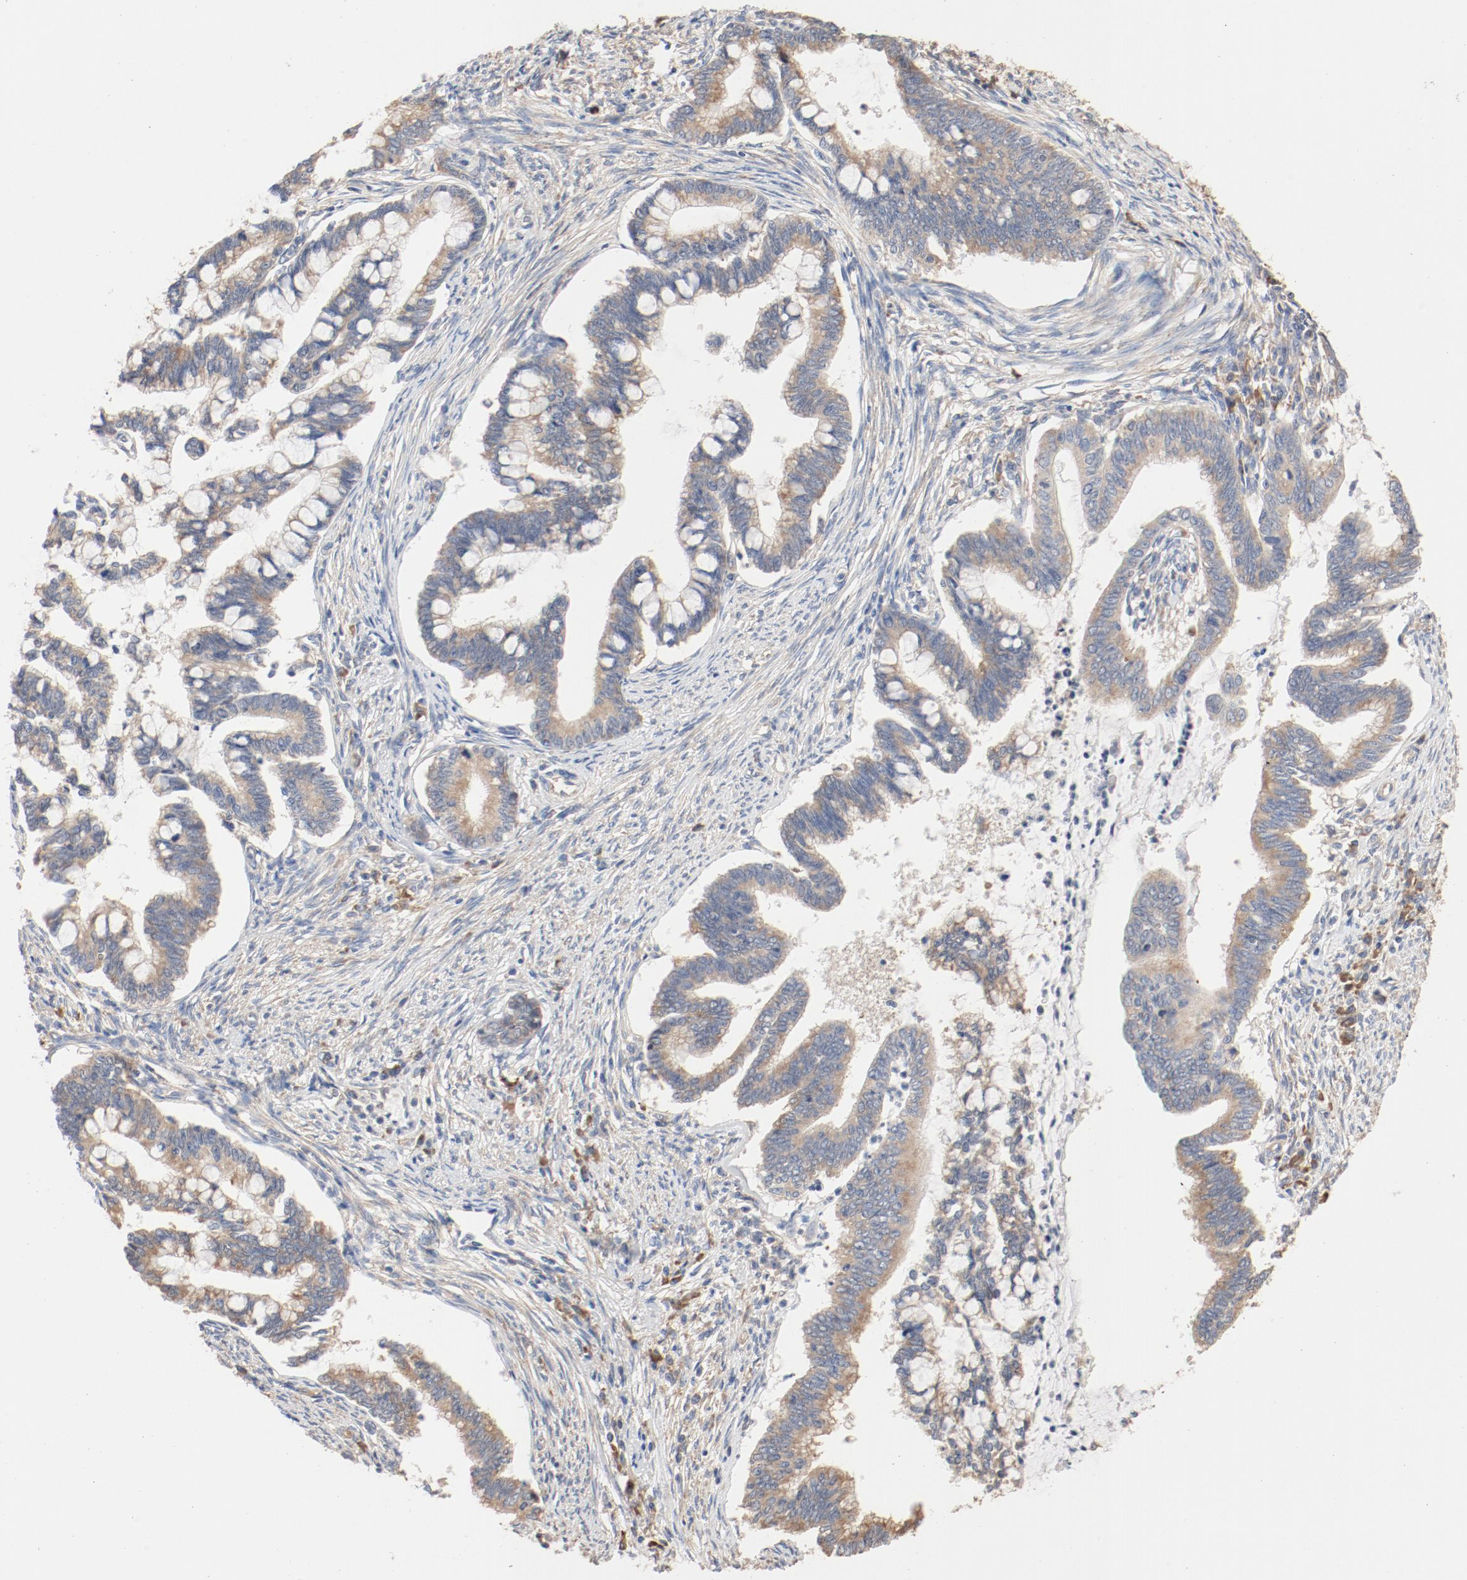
{"staining": {"intensity": "moderate", "quantity": ">75%", "location": "cytoplasmic/membranous"}, "tissue": "cervical cancer", "cell_type": "Tumor cells", "image_type": "cancer", "snomed": [{"axis": "morphology", "description": "Adenocarcinoma, NOS"}, {"axis": "topography", "description": "Cervix"}], "caption": "A medium amount of moderate cytoplasmic/membranous positivity is identified in approximately >75% of tumor cells in cervical cancer (adenocarcinoma) tissue. The staining was performed using DAB to visualize the protein expression in brown, while the nuclei were stained in blue with hematoxylin (Magnification: 20x).", "gene": "RPS6", "patient": {"sex": "female", "age": 36}}